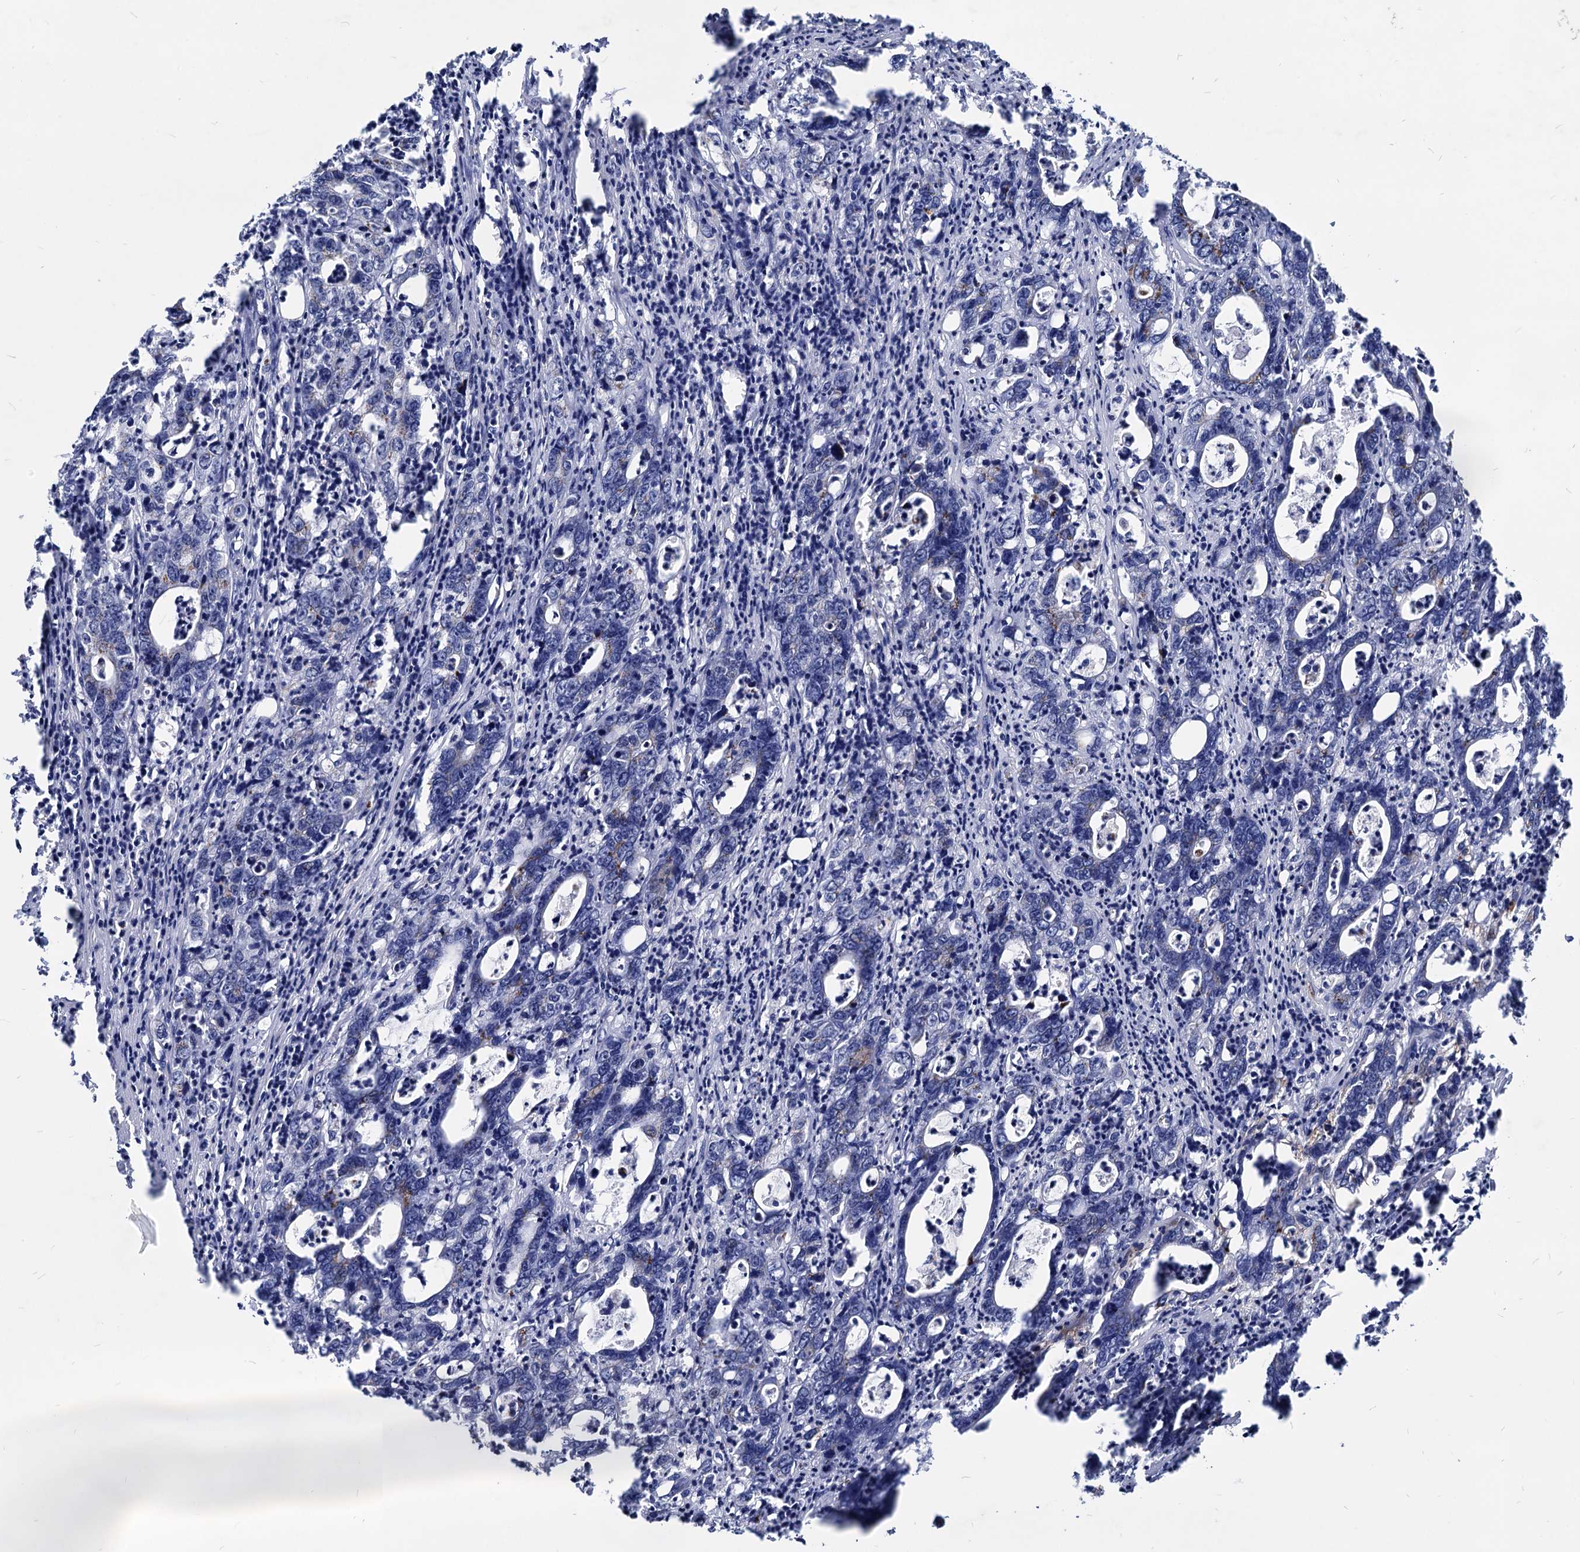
{"staining": {"intensity": "moderate", "quantity": "<25%", "location": "cytoplasmic/membranous"}, "tissue": "colorectal cancer", "cell_type": "Tumor cells", "image_type": "cancer", "snomed": [{"axis": "morphology", "description": "Adenocarcinoma, NOS"}, {"axis": "topography", "description": "Colon"}], "caption": "Adenocarcinoma (colorectal) stained with immunohistochemistry shows moderate cytoplasmic/membranous positivity in about <25% of tumor cells.", "gene": "ESD", "patient": {"sex": "female", "age": 75}}